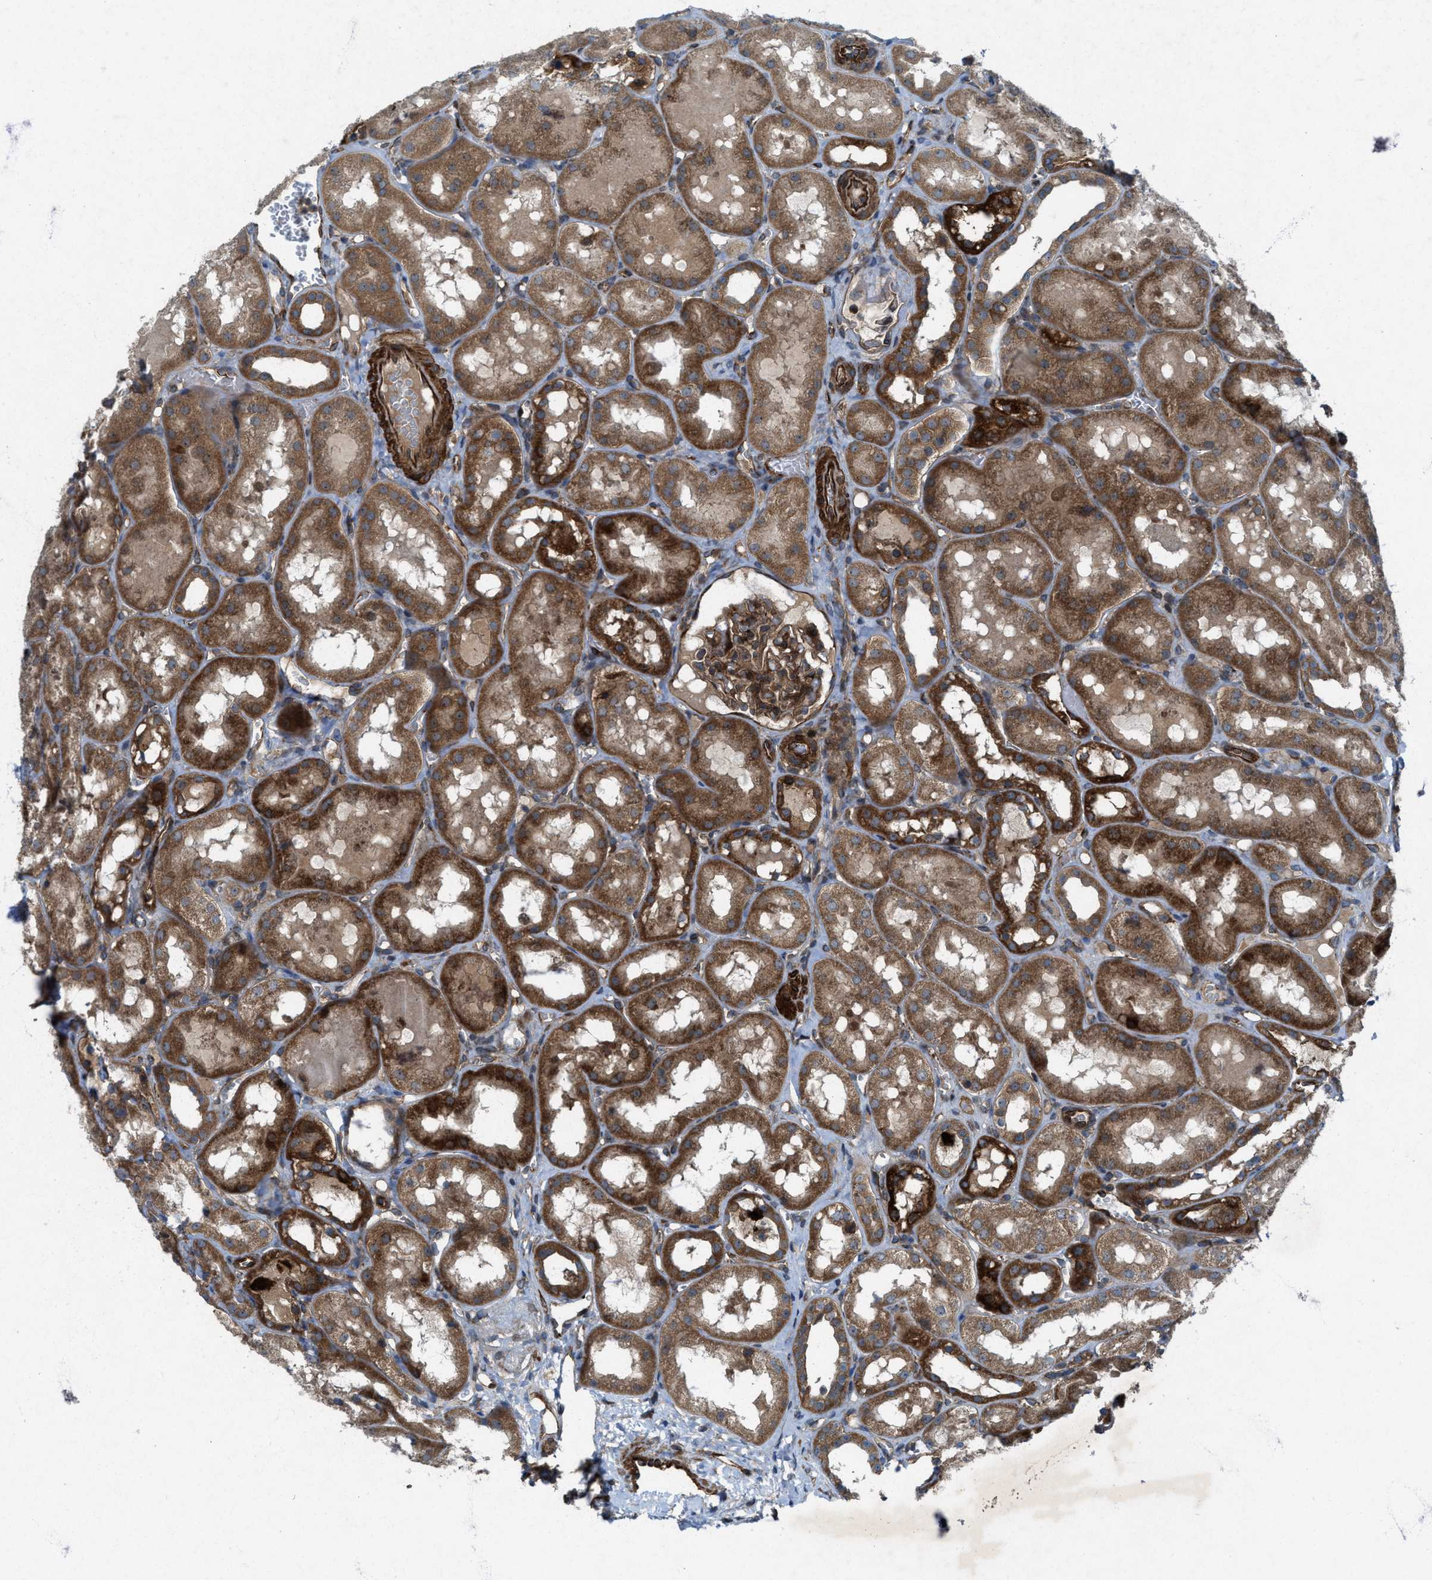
{"staining": {"intensity": "moderate", "quantity": ">75%", "location": "cytoplasmic/membranous"}, "tissue": "kidney", "cell_type": "Cells in glomeruli", "image_type": "normal", "snomed": [{"axis": "morphology", "description": "Normal tissue, NOS"}, {"axis": "topography", "description": "Kidney"}, {"axis": "topography", "description": "Urinary bladder"}], "caption": "Immunohistochemical staining of unremarkable kidney displays moderate cytoplasmic/membranous protein staining in approximately >75% of cells in glomeruli. (DAB = brown stain, brightfield microscopy at high magnification).", "gene": "URGCP", "patient": {"sex": "male", "age": 16}}